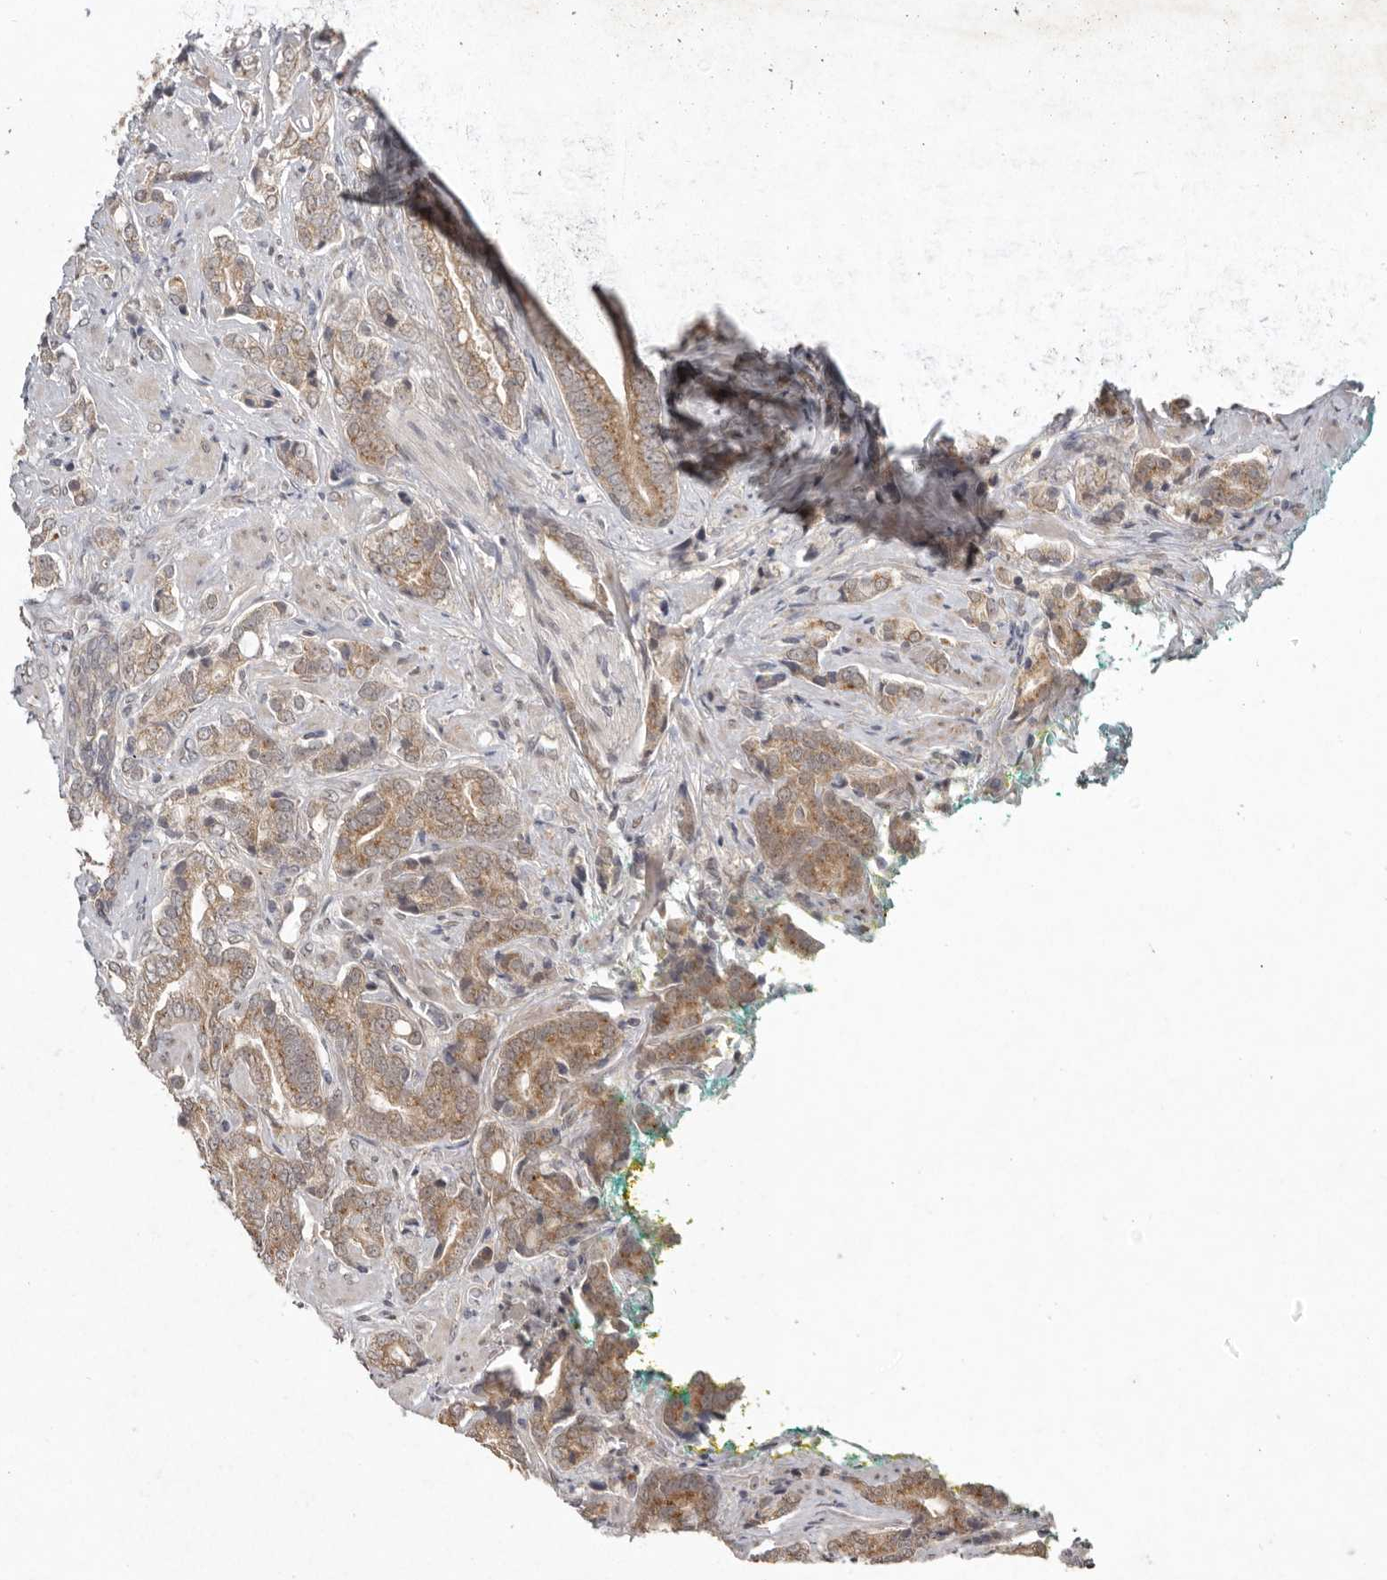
{"staining": {"intensity": "moderate", "quantity": ">75%", "location": "cytoplasmic/membranous"}, "tissue": "prostate cancer", "cell_type": "Tumor cells", "image_type": "cancer", "snomed": [{"axis": "morphology", "description": "Adenocarcinoma, High grade"}, {"axis": "topography", "description": "Prostate"}], "caption": "High-magnification brightfield microscopy of adenocarcinoma (high-grade) (prostate) stained with DAB (brown) and counterstained with hematoxylin (blue). tumor cells exhibit moderate cytoplasmic/membranous positivity is seen in about>75% of cells.", "gene": "NSUN4", "patient": {"sex": "male", "age": 57}}